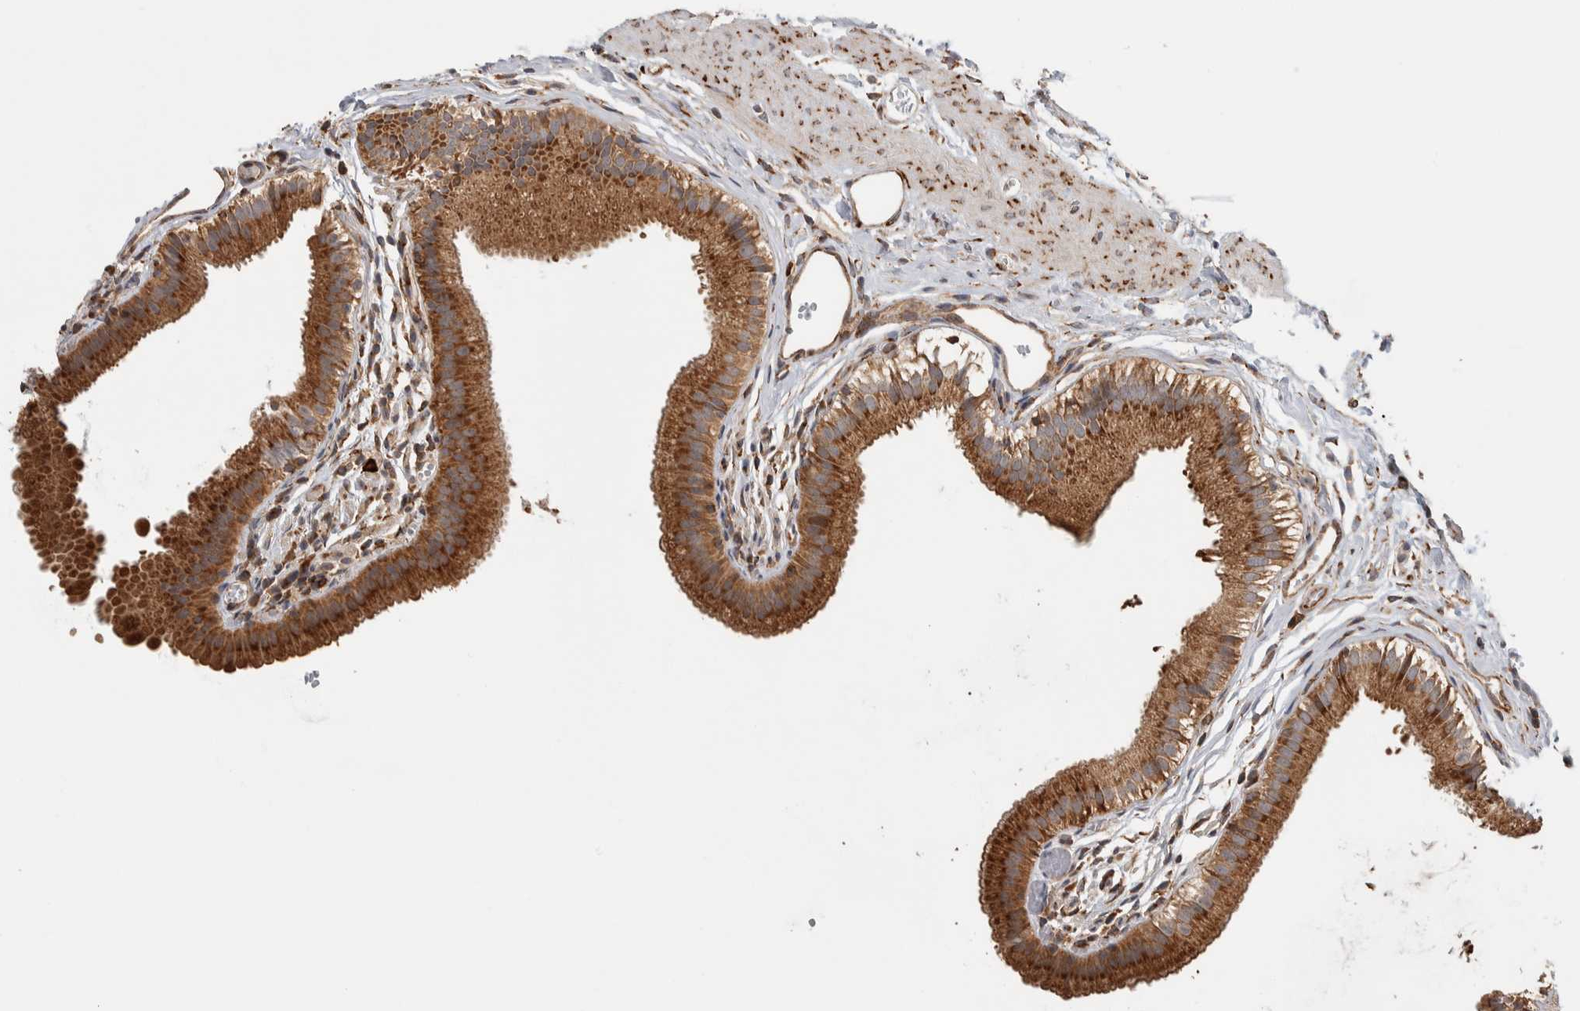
{"staining": {"intensity": "strong", "quantity": ">75%", "location": "cytoplasmic/membranous"}, "tissue": "gallbladder", "cell_type": "Glandular cells", "image_type": "normal", "snomed": [{"axis": "morphology", "description": "Normal tissue, NOS"}, {"axis": "topography", "description": "Gallbladder"}], "caption": "Benign gallbladder was stained to show a protein in brown. There is high levels of strong cytoplasmic/membranous expression in about >75% of glandular cells.", "gene": "EIF3H", "patient": {"sex": "female", "age": 26}}